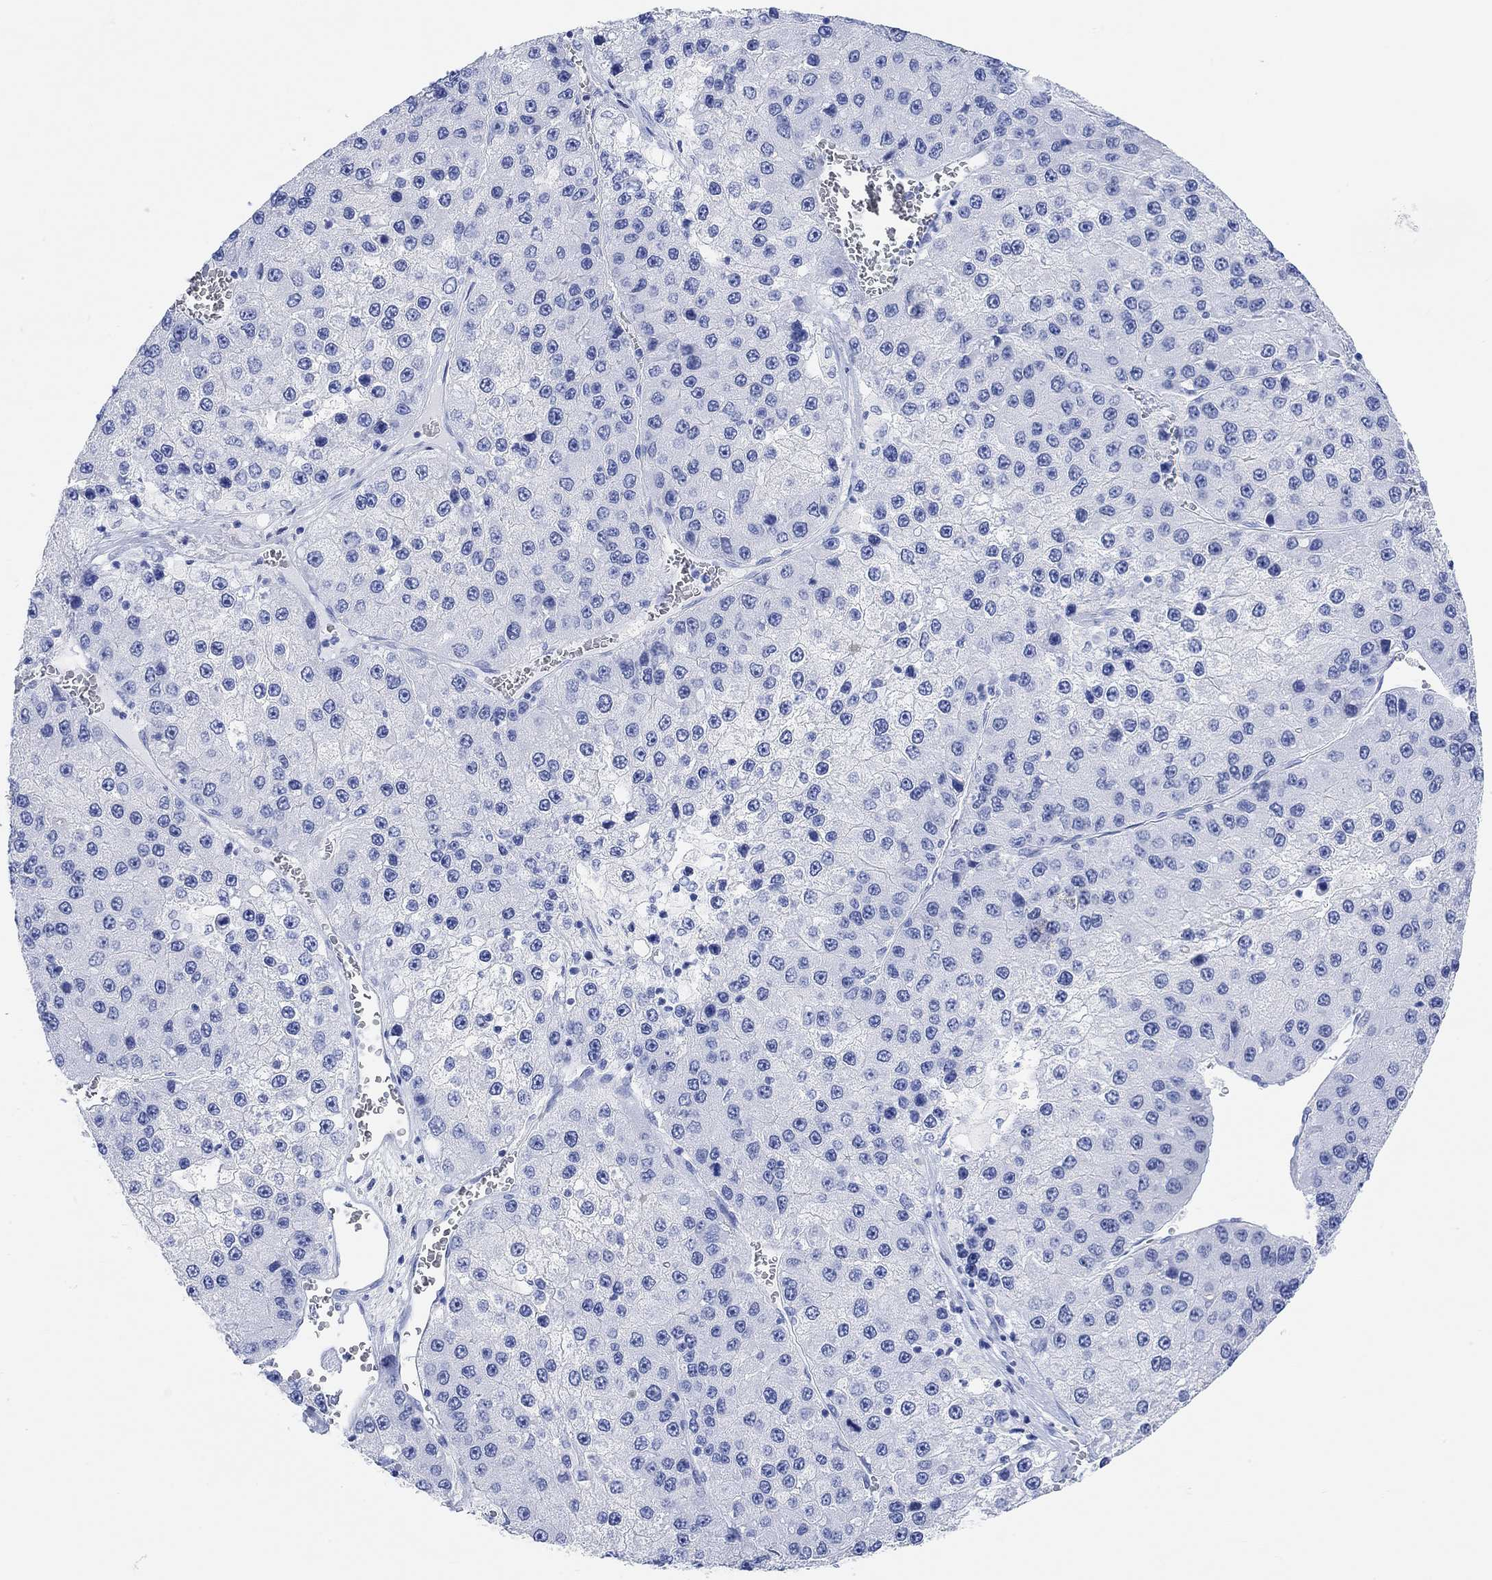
{"staining": {"intensity": "negative", "quantity": "none", "location": "none"}, "tissue": "liver cancer", "cell_type": "Tumor cells", "image_type": "cancer", "snomed": [{"axis": "morphology", "description": "Carcinoma, Hepatocellular, NOS"}, {"axis": "topography", "description": "Liver"}], "caption": "Immunohistochemistry (IHC) micrograph of neoplastic tissue: human hepatocellular carcinoma (liver) stained with DAB demonstrates no significant protein positivity in tumor cells. The staining was performed using DAB to visualize the protein expression in brown, while the nuclei were stained in blue with hematoxylin (Magnification: 20x).", "gene": "ANKRD33", "patient": {"sex": "female", "age": 73}}